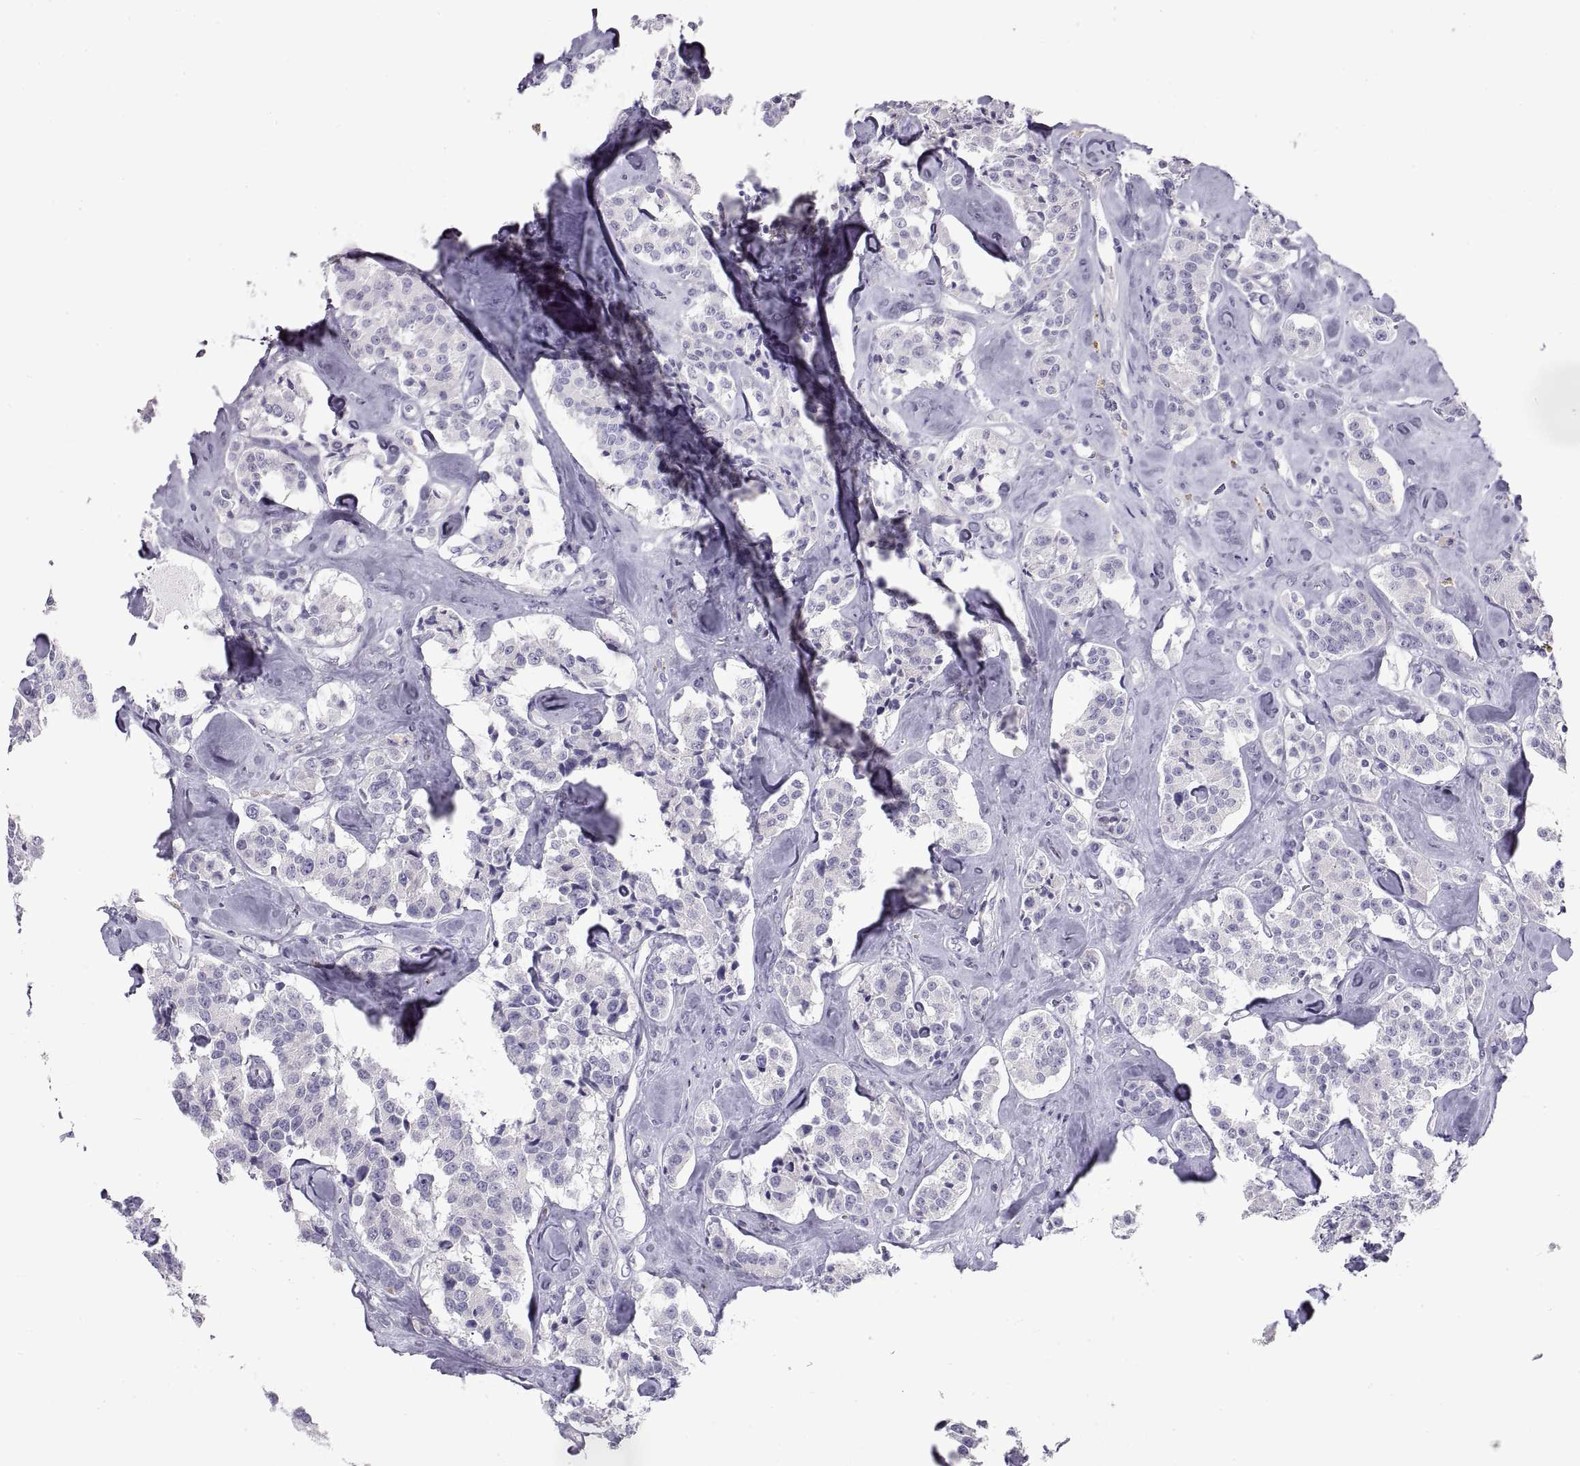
{"staining": {"intensity": "negative", "quantity": "none", "location": "none"}, "tissue": "carcinoid", "cell_type": "Tumor cells", "image_type": "cancer", "snomed": [{"axis": "morphology", "description": "Carcinoid, malignant, NOS"}, {"axis": "topography", "description": "Pancreas"}], "caption": "Immunohistochemistry photomicrograph of human carcinoid stained for a protein (brown), which reveals no expression in tumor cells.", "gene": "CRYBB3", "patient": {"sex": "male", "age": 41}}